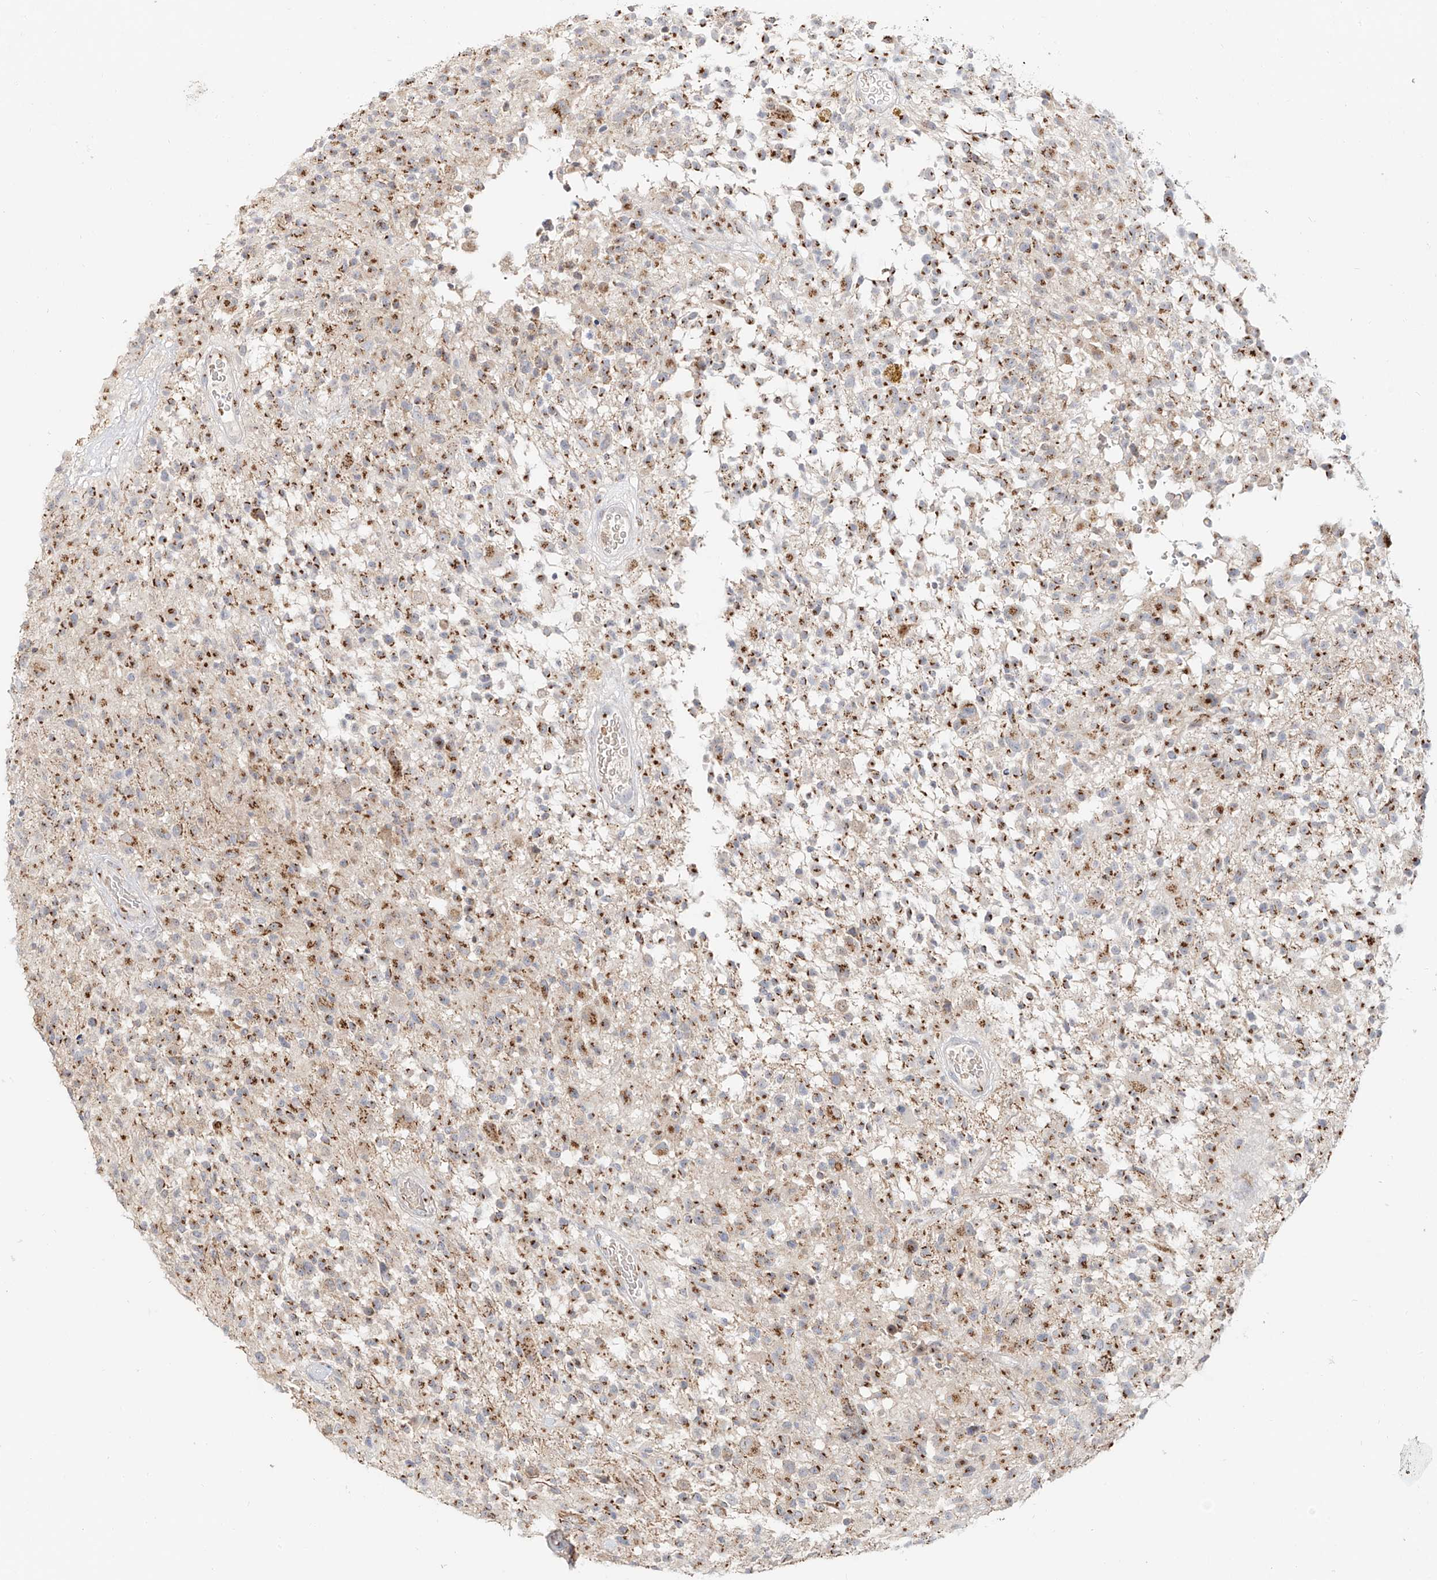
{"staining": {"intensity": "moderate", "quantity": ">75%", "location": "cytoplasmic/membranous"}, "tissue": "glioma", "cell_type": "Tumor cells", "image_type": "cancer", "snomed": [{"axis": "morphology", "description": "Glioma, malignant, High grade"}, {"axis": "morphology", "description": "Glioblastoma, NOS"}, {"axis": "topography", "description": "Brain"}], "caption": "Human glioblastoma stained with a brown dye demonstrates moderate cytoplasmic/membranous positive staining in about >75% of tumor cells.", "gene": "BSDC1", "patient": {"sex": "male", "age": 60}}